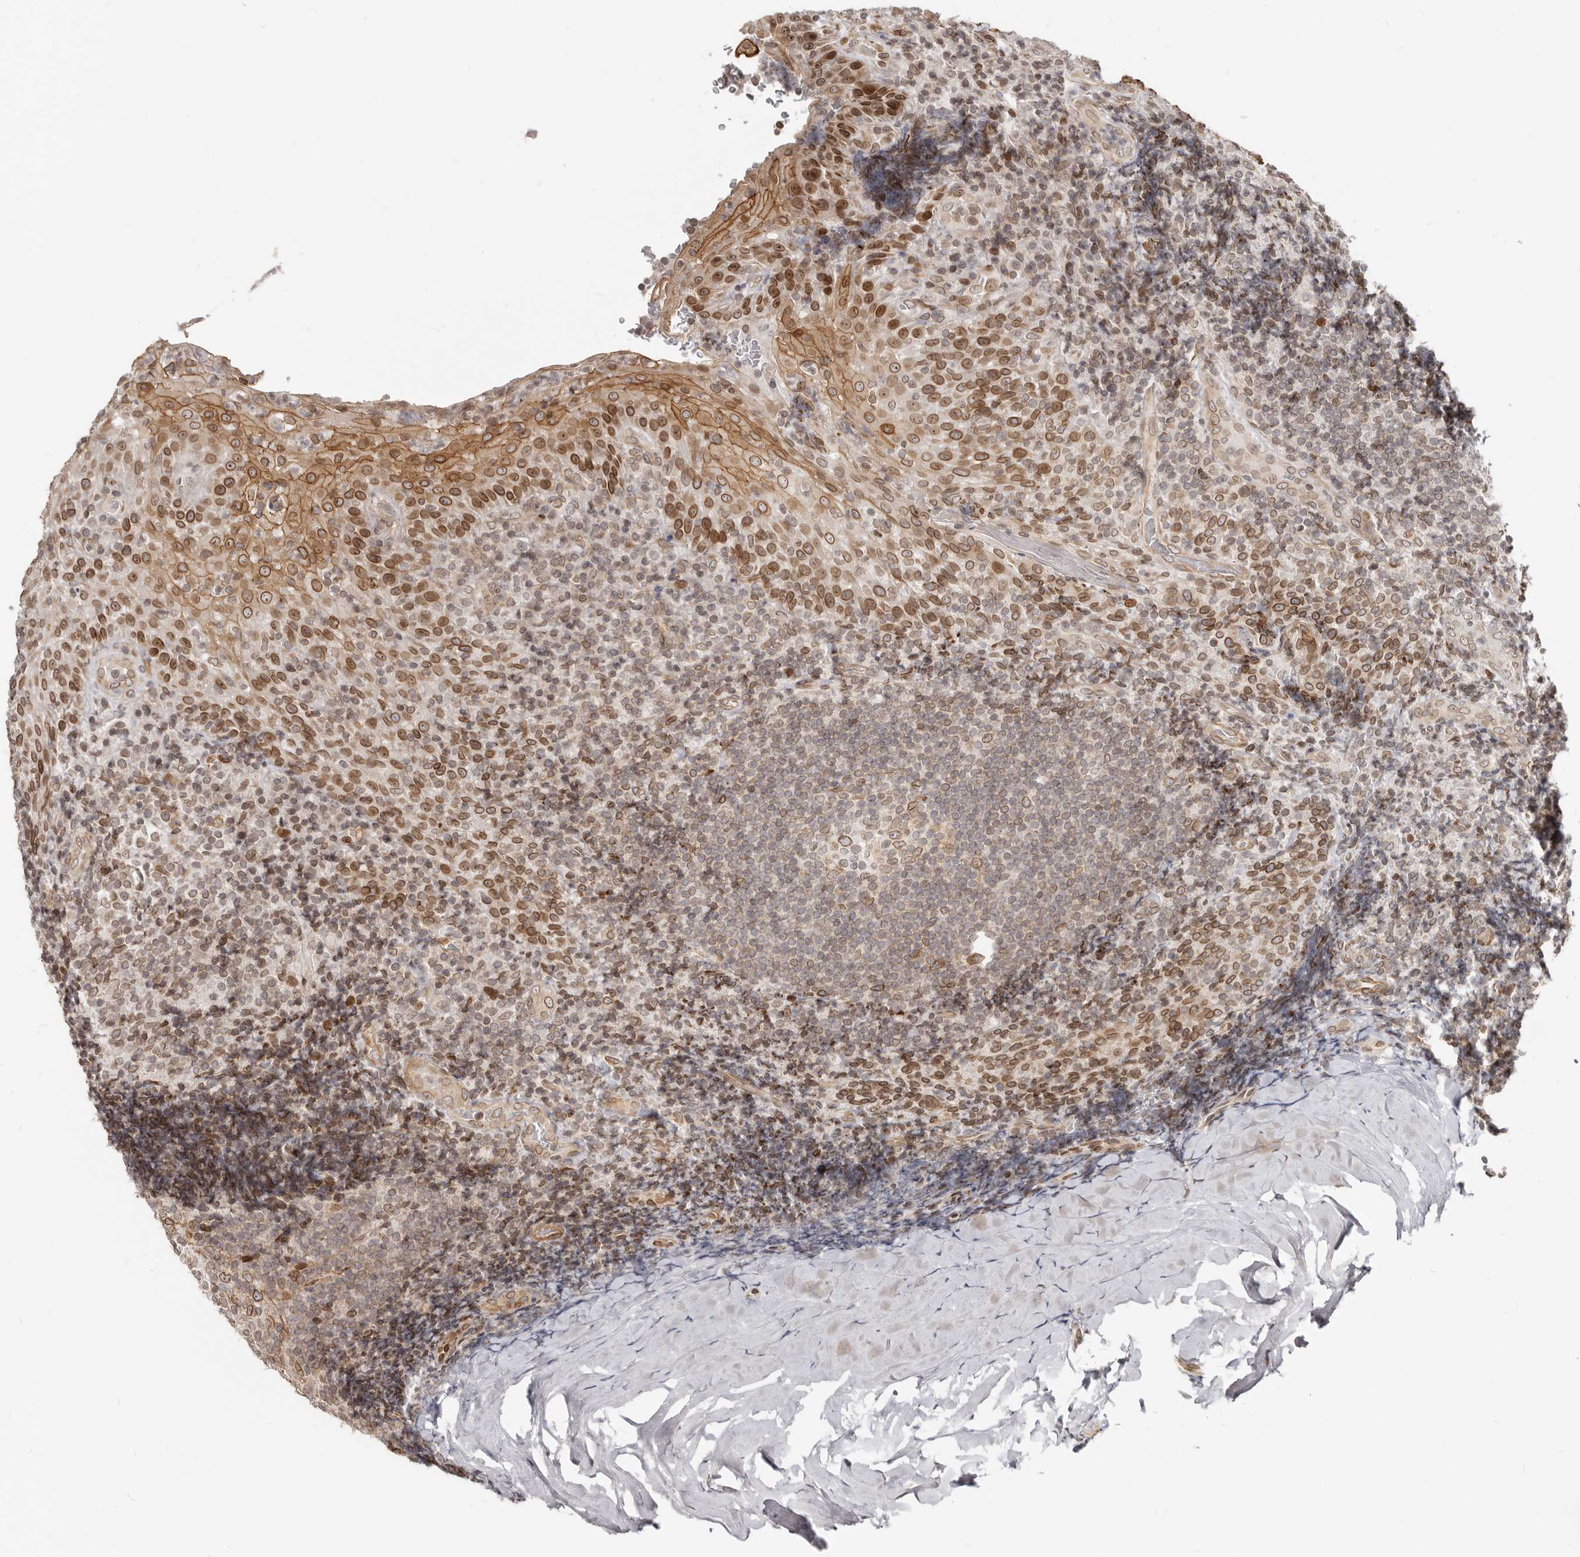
{"staining": {"intensity": "weak", "quantity": ">75%", "location": "cytoplasmic/membranous,nuclear"}, "tissue": "tonsil", "cell_type": "Germinal center cells", "image_type": "normal", "snomed": [{"axis": "morphology", "description": "Normal tissue, NOS"}, {"axis": "topography", "description": "Tonsil"}], "caption": "DAB immunohistochemical staining of unremarkable tonsil displays weak cytoplasmic/membranous,nuclear protein positivity in about >75% of germinal center cells.", "gene": "NUP153", "patient": {"sex": "male", "age": 37}}